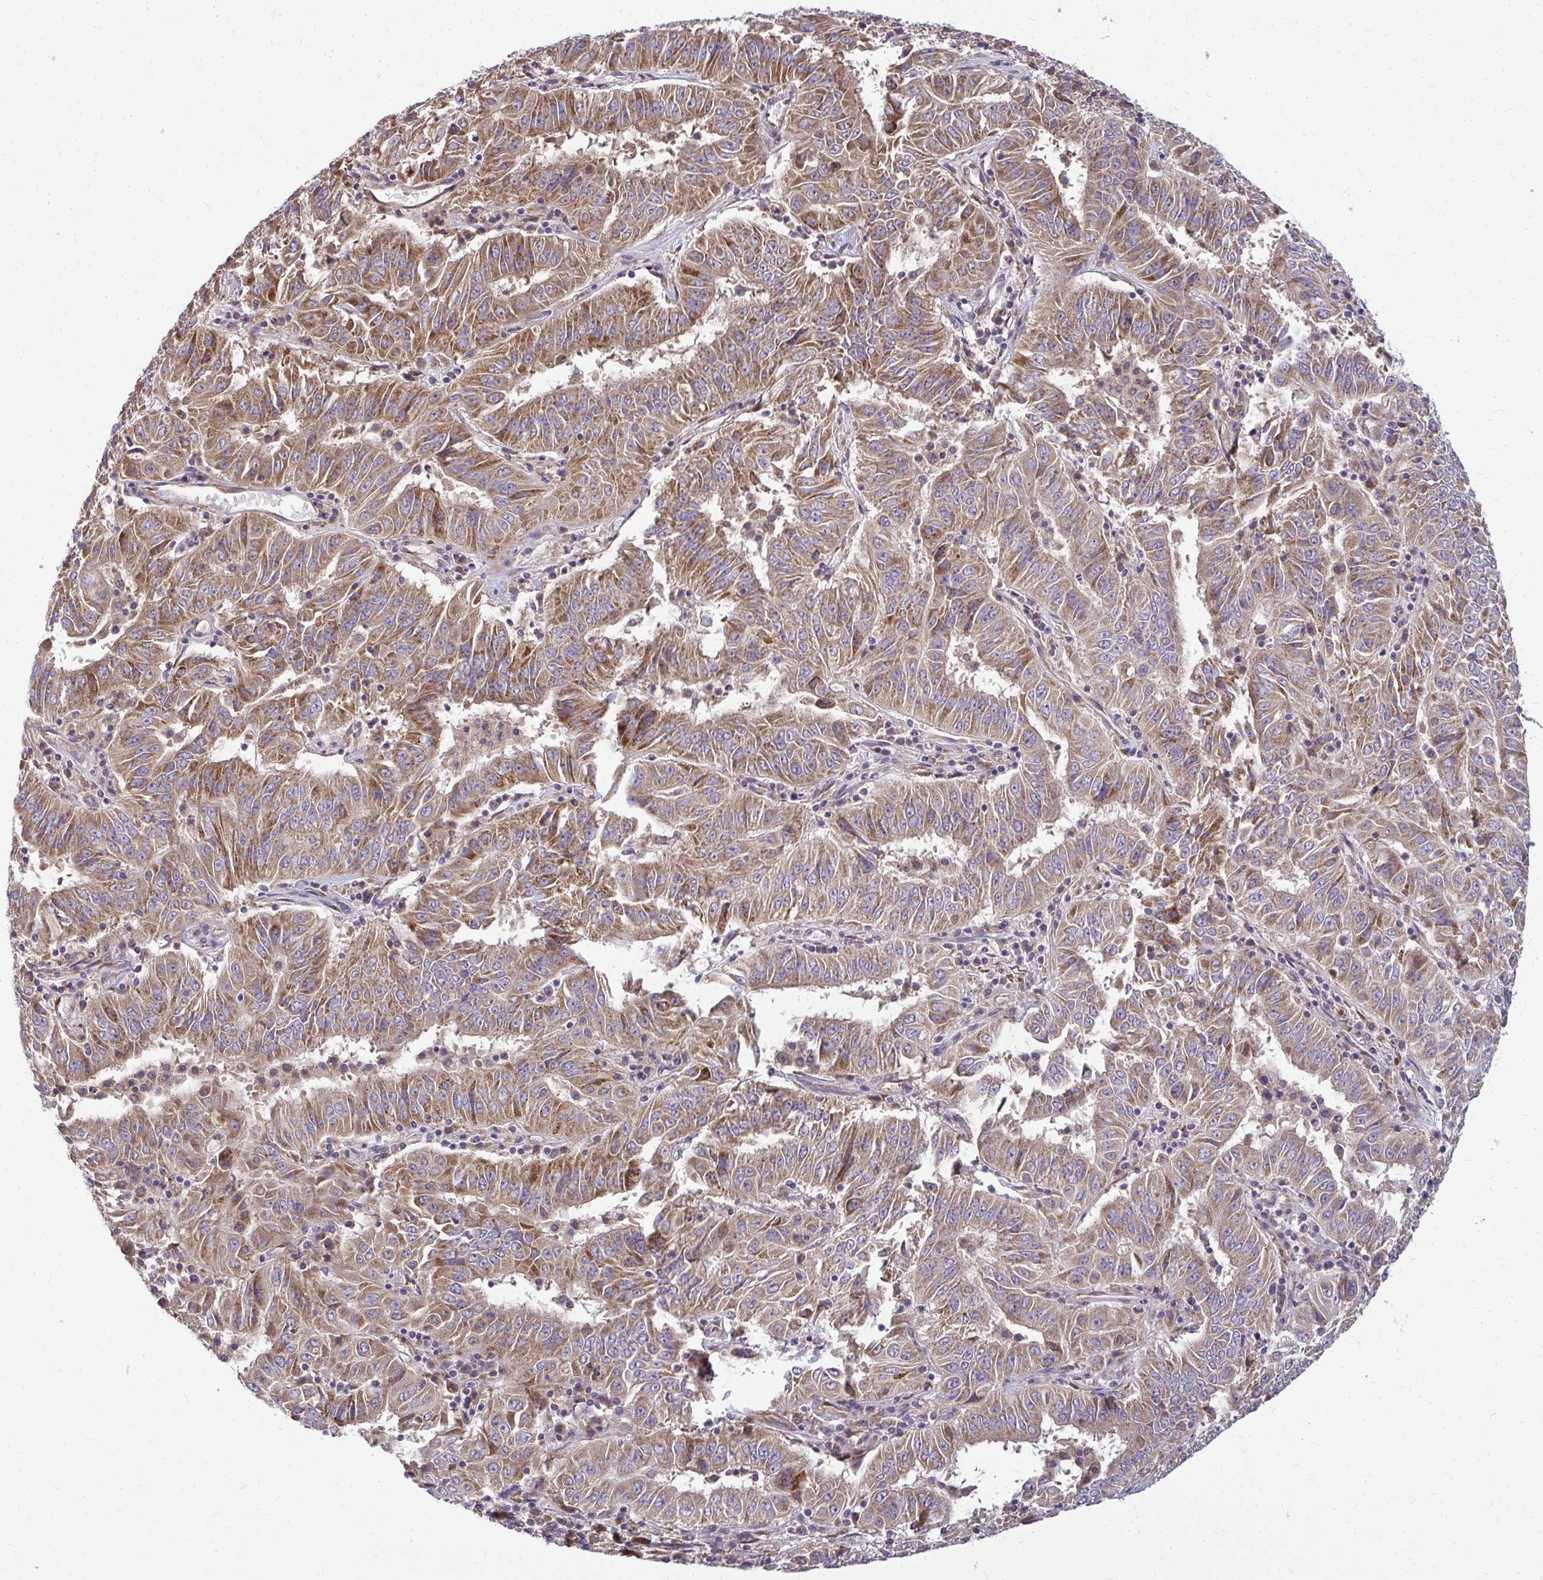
{"staining": {"intensity": "moderate", "quantity": ">75%", "location": "cytoplasmic/membranous"}, "tissue": "pancreatic cancer", "cell_type": "Tumor cells", "image_type": "cancer", "snomed": [{"axis": "morphology", "description": "Adenocarcinoma, NOS"}, {"axis": "topography", "description": "Pancreas"}], "caption": "Pancreatic cancer (adenocarcinoma) tissue exhibits moderate cytoplasmic/membranous expression in about >75% of tumor cells, visualized by immunohistochemistry. The staining was performed using DAB (3,3'-diaminobenzidine), with brown indicating positive protein expression. Nuclei are stained blue with hematoxylin.", "gene": "RPLP2", "patient": {"sex": "male", "age": 63}}